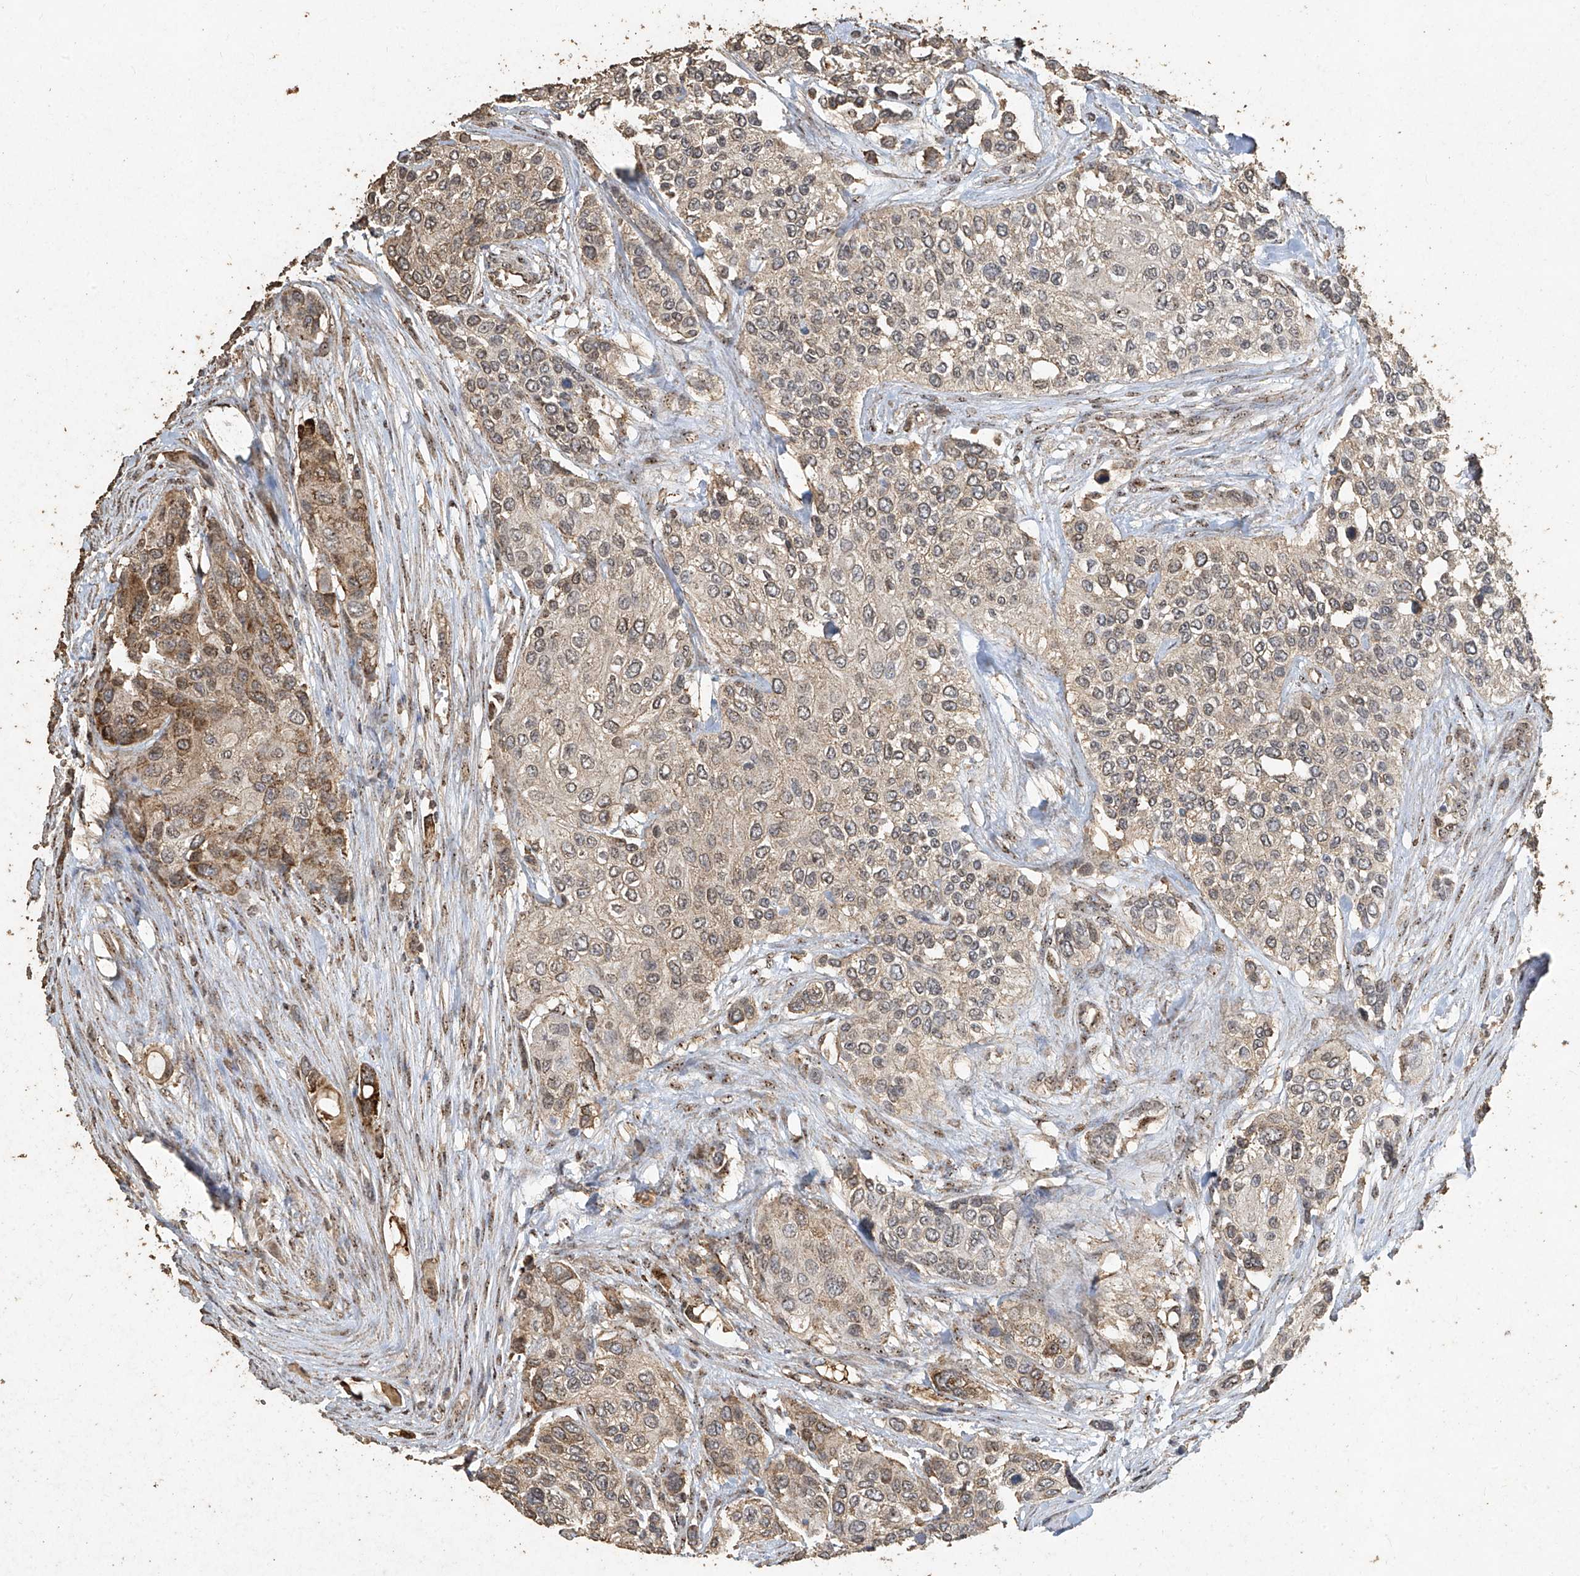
{"staining": {"intensity": "weak", "quantity": "<25%", "location": "cytoplasmic/membranous"}, "tissue": "urothelial cancer", "cell_type": "Tumor cells", "image_type": "cancer", "snomed": [{"axis": "morphology", "description": "Urothelial carcinoma, High grade"}, {"axis": "topography", "description": "Urinary bladder"}], "caption": "There is no significant positivity in tumor cells of high-grade urothelial carcinoma.", "gene": "ERBB3", "patient": {"sex": "female", "age": 56}}